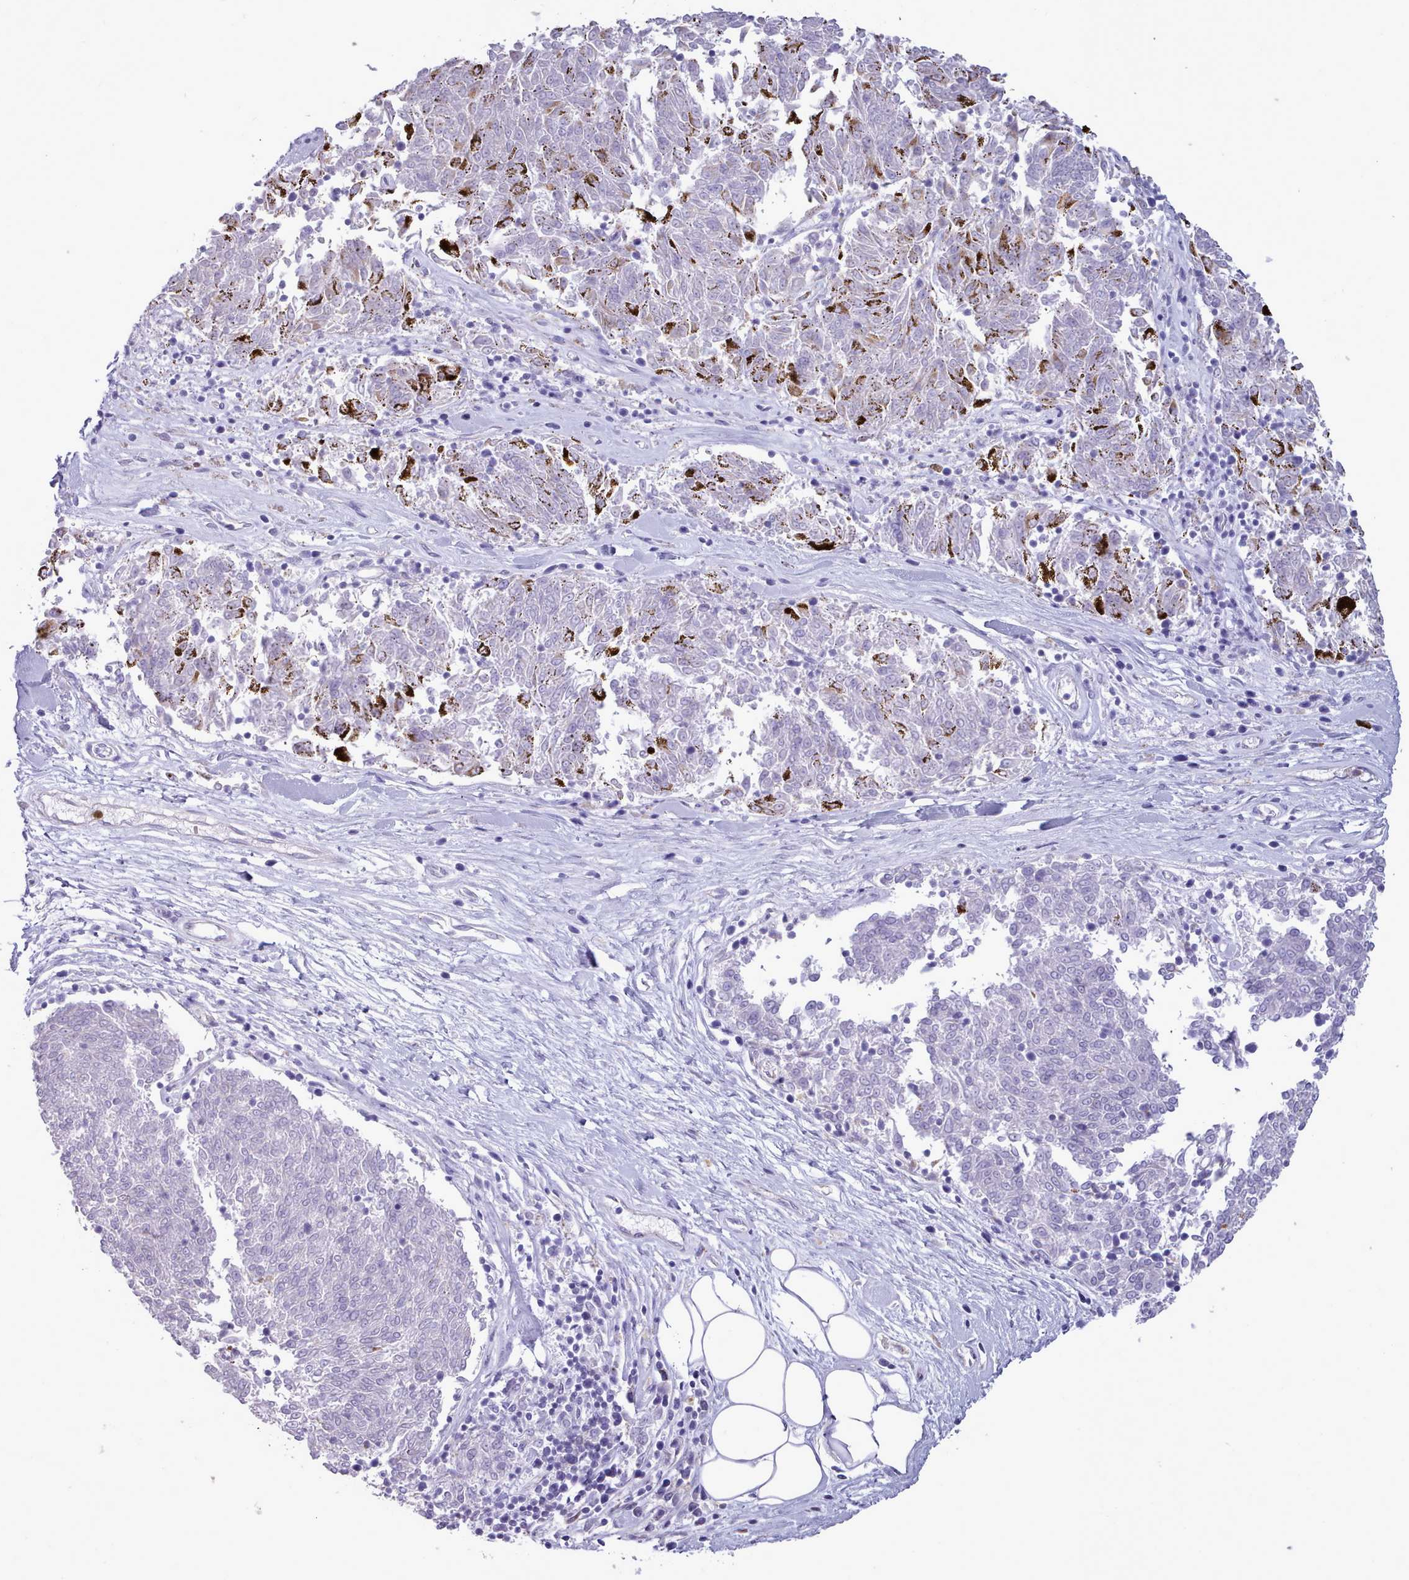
{"staining": {"intensity": "negative", "quantity": "none", "location": "none"}, "tissue": "melanoma", "cell_type": "Tumor cells", "image_type": "cancer", "snomed": [{"axis": "morphology", "description": "Malignant melanoma, NOS"}, {"axis": "topography", "description": "Skin"}], "caption": "An IHC micrograph of malignant melanoma is shown. There is no staining in tumor cells of malignant melanoma.", "gene": "GAA", "patient": {"sex": "female", "age": 72}}